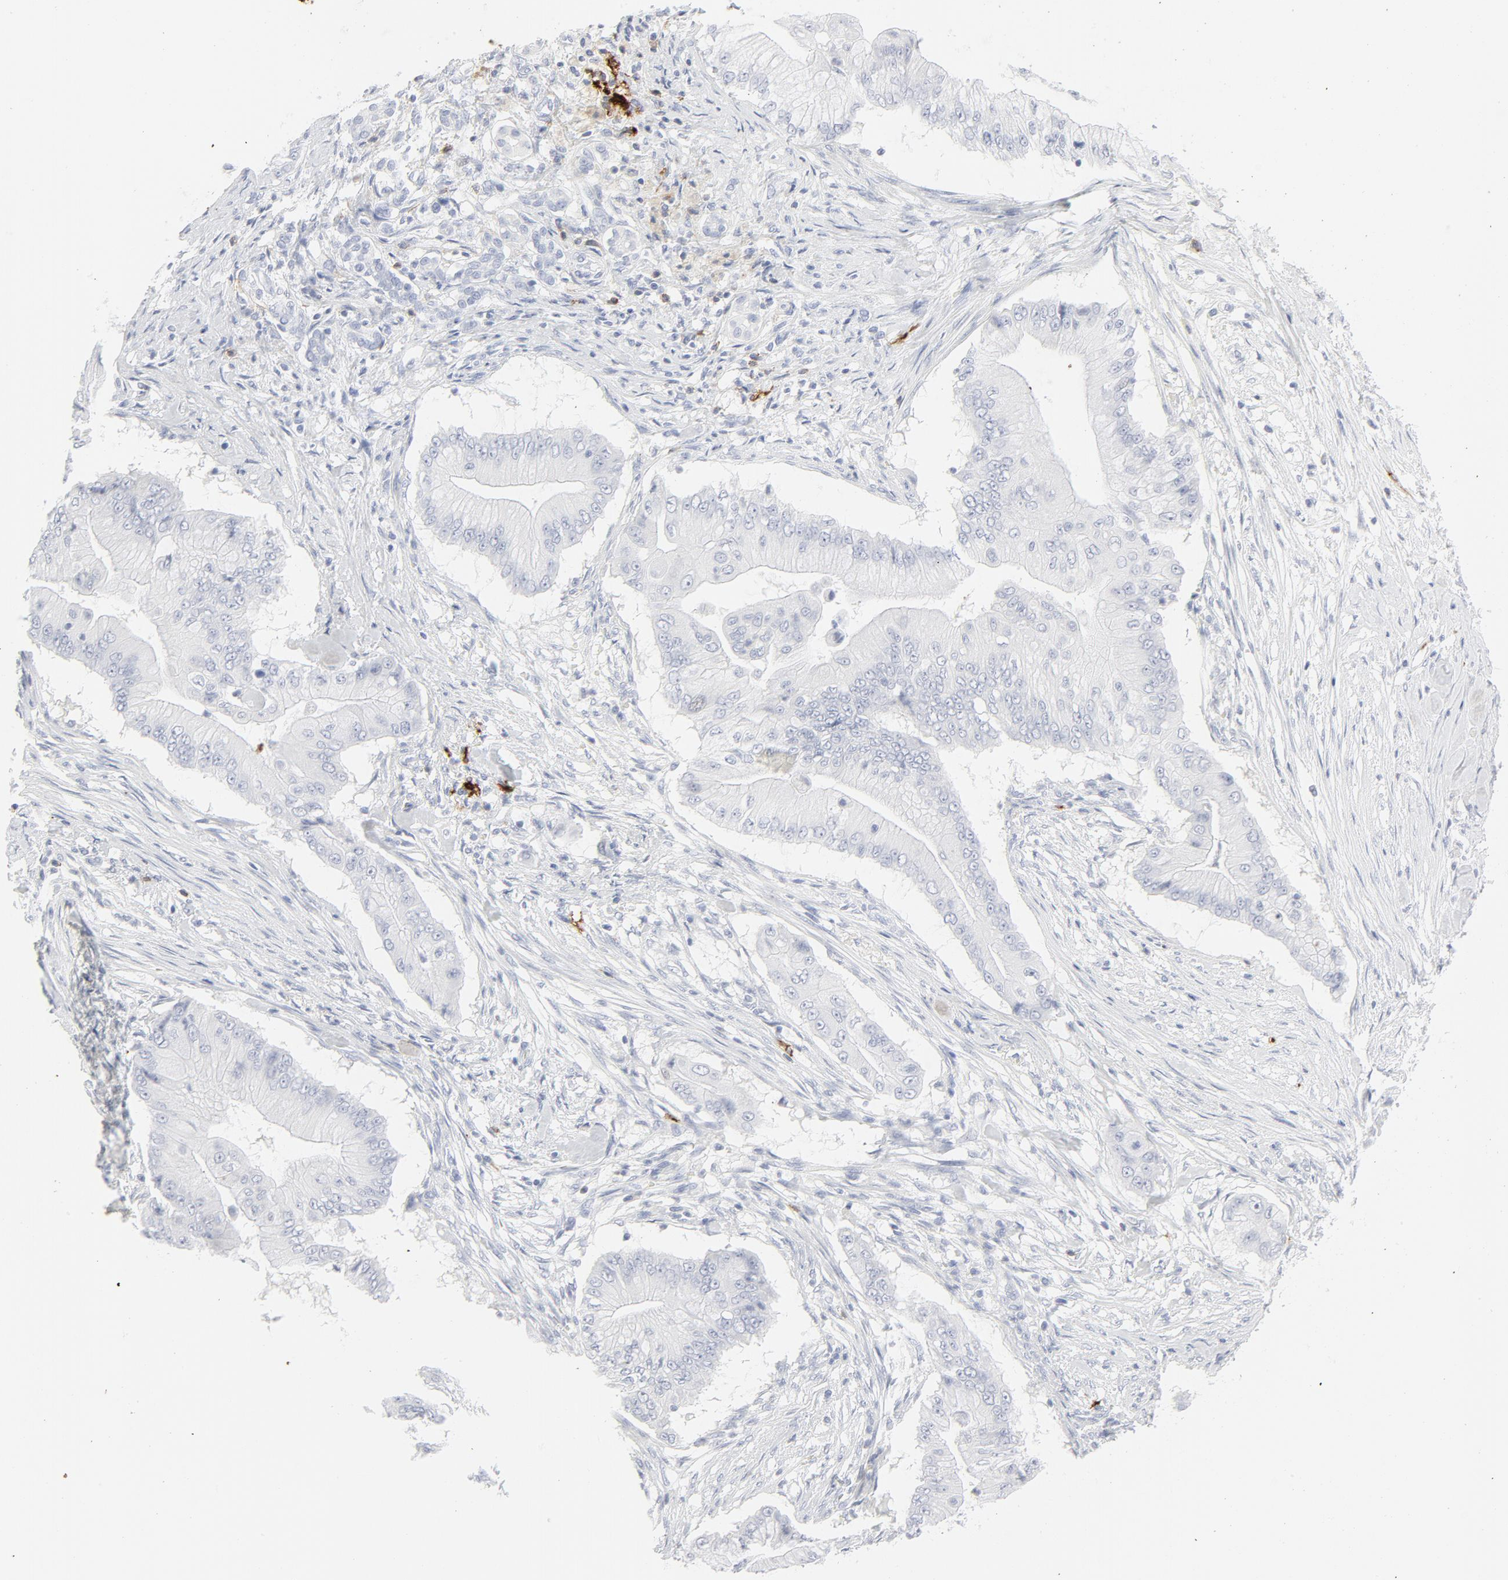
{"staining": {"intensity": "negative", "quantity": "none", "location": "none"}, "tissue": "pancreatic cancer", "cell_type": "Tumor cells", "image_type": "cancer", "snomed": [{"axis": "morphology", "description": "Adenocarcinoma, NOS"}, {"axis": "topography", "description": "Pancreas"}], "caption": "Pancreatic cancer (adenocarcinoma) was stained to show a protein in brown. There is no significant expression in tumor cells. (DAB immunohistochemistry with hematoxylin counter stain).", "gene": "CCR7", "patient": {"sex": "male", "age": 62}}